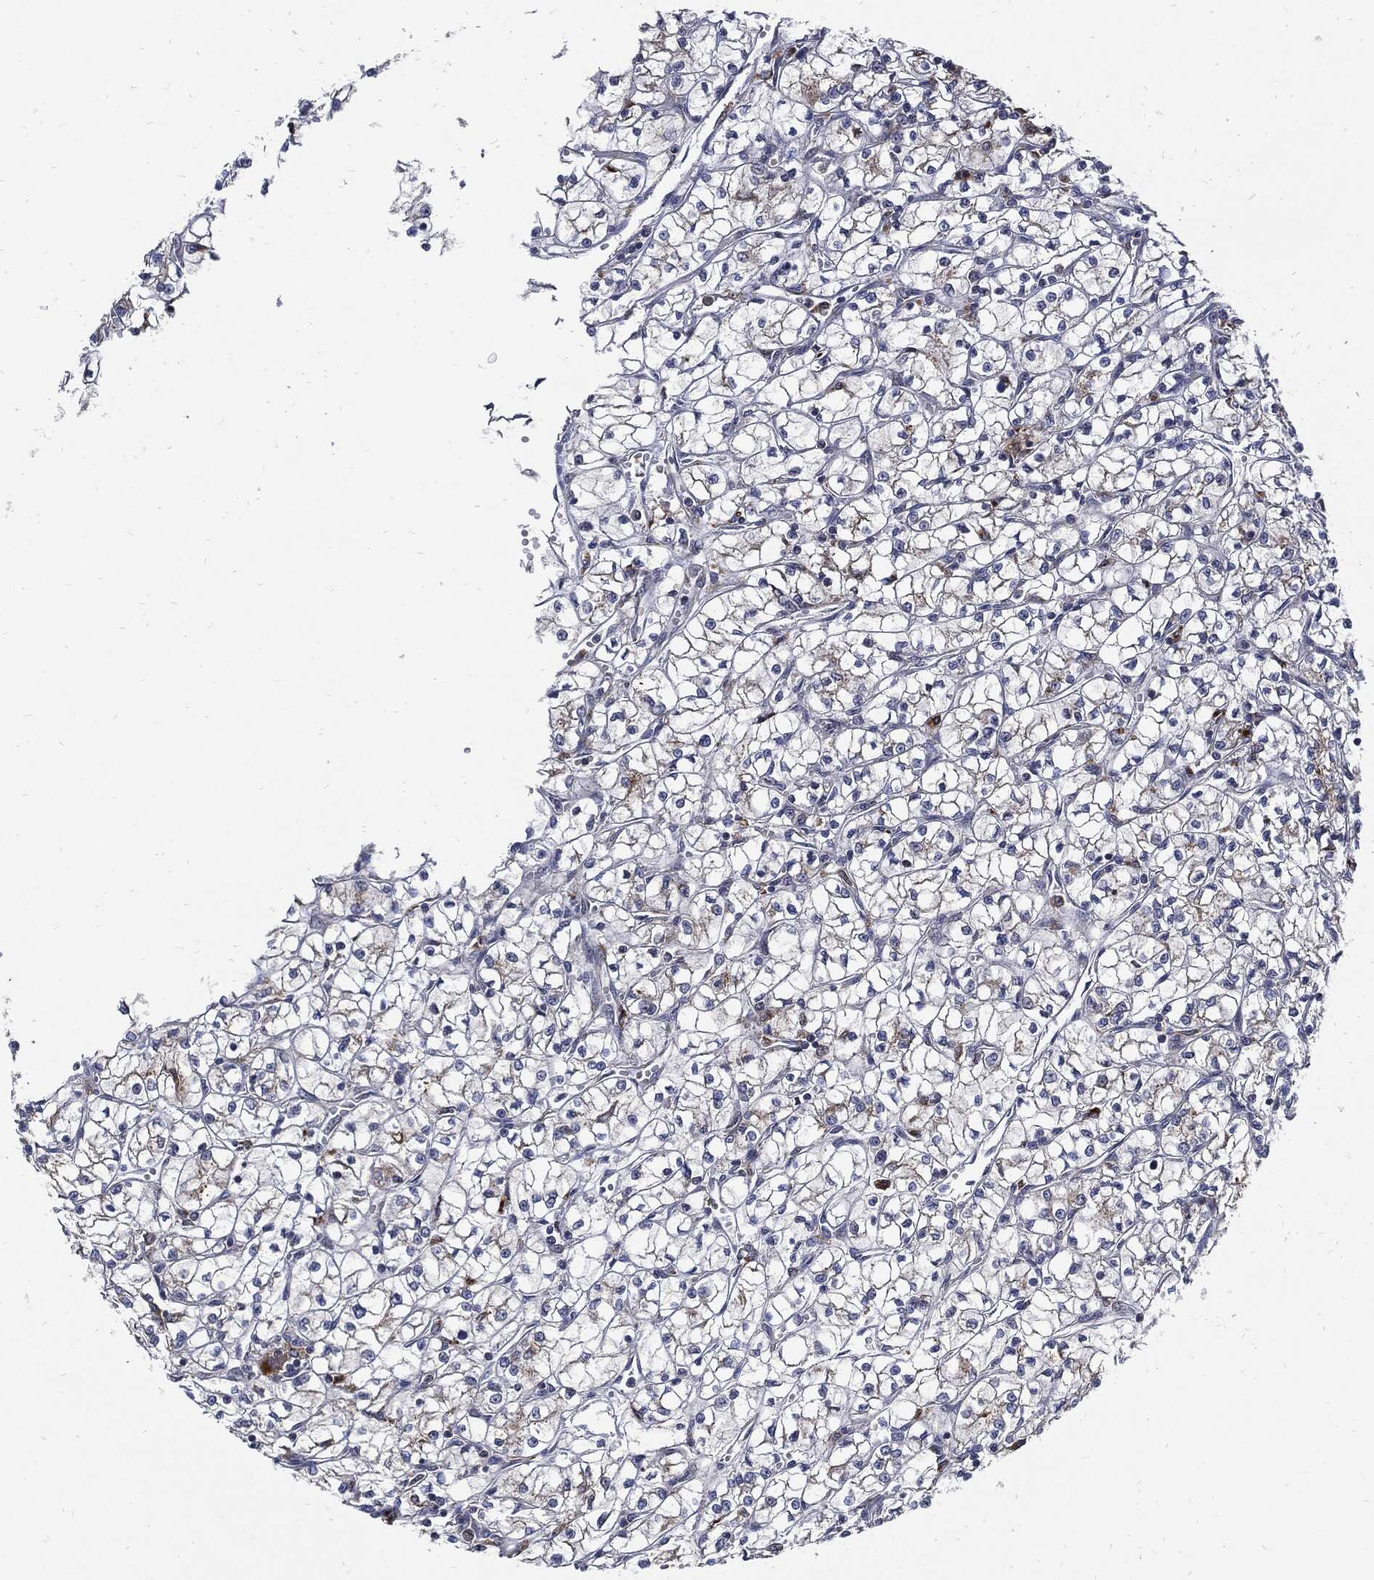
{"staining": {"intensity": "moderate", "quantity": "<25%", "location": "cytoplasmic/membranous"}, "tissue": "renal cancer", "cell_type": "Tumor cells", "image_type": "cancer", "snomed": [{"axis": "morphology", "description": "Adenocarcinoma, NOS"}, {"axis": "topography", "description": "Kidney"}], "caption": "The immunohistochemical stain highlights moderate cytoplasmic/membranous staining in tumor cells of adenocarcinoma (renal) tissue.", "gene": "SLC31A2", "patient": {"sex": "female", "age": 64}}